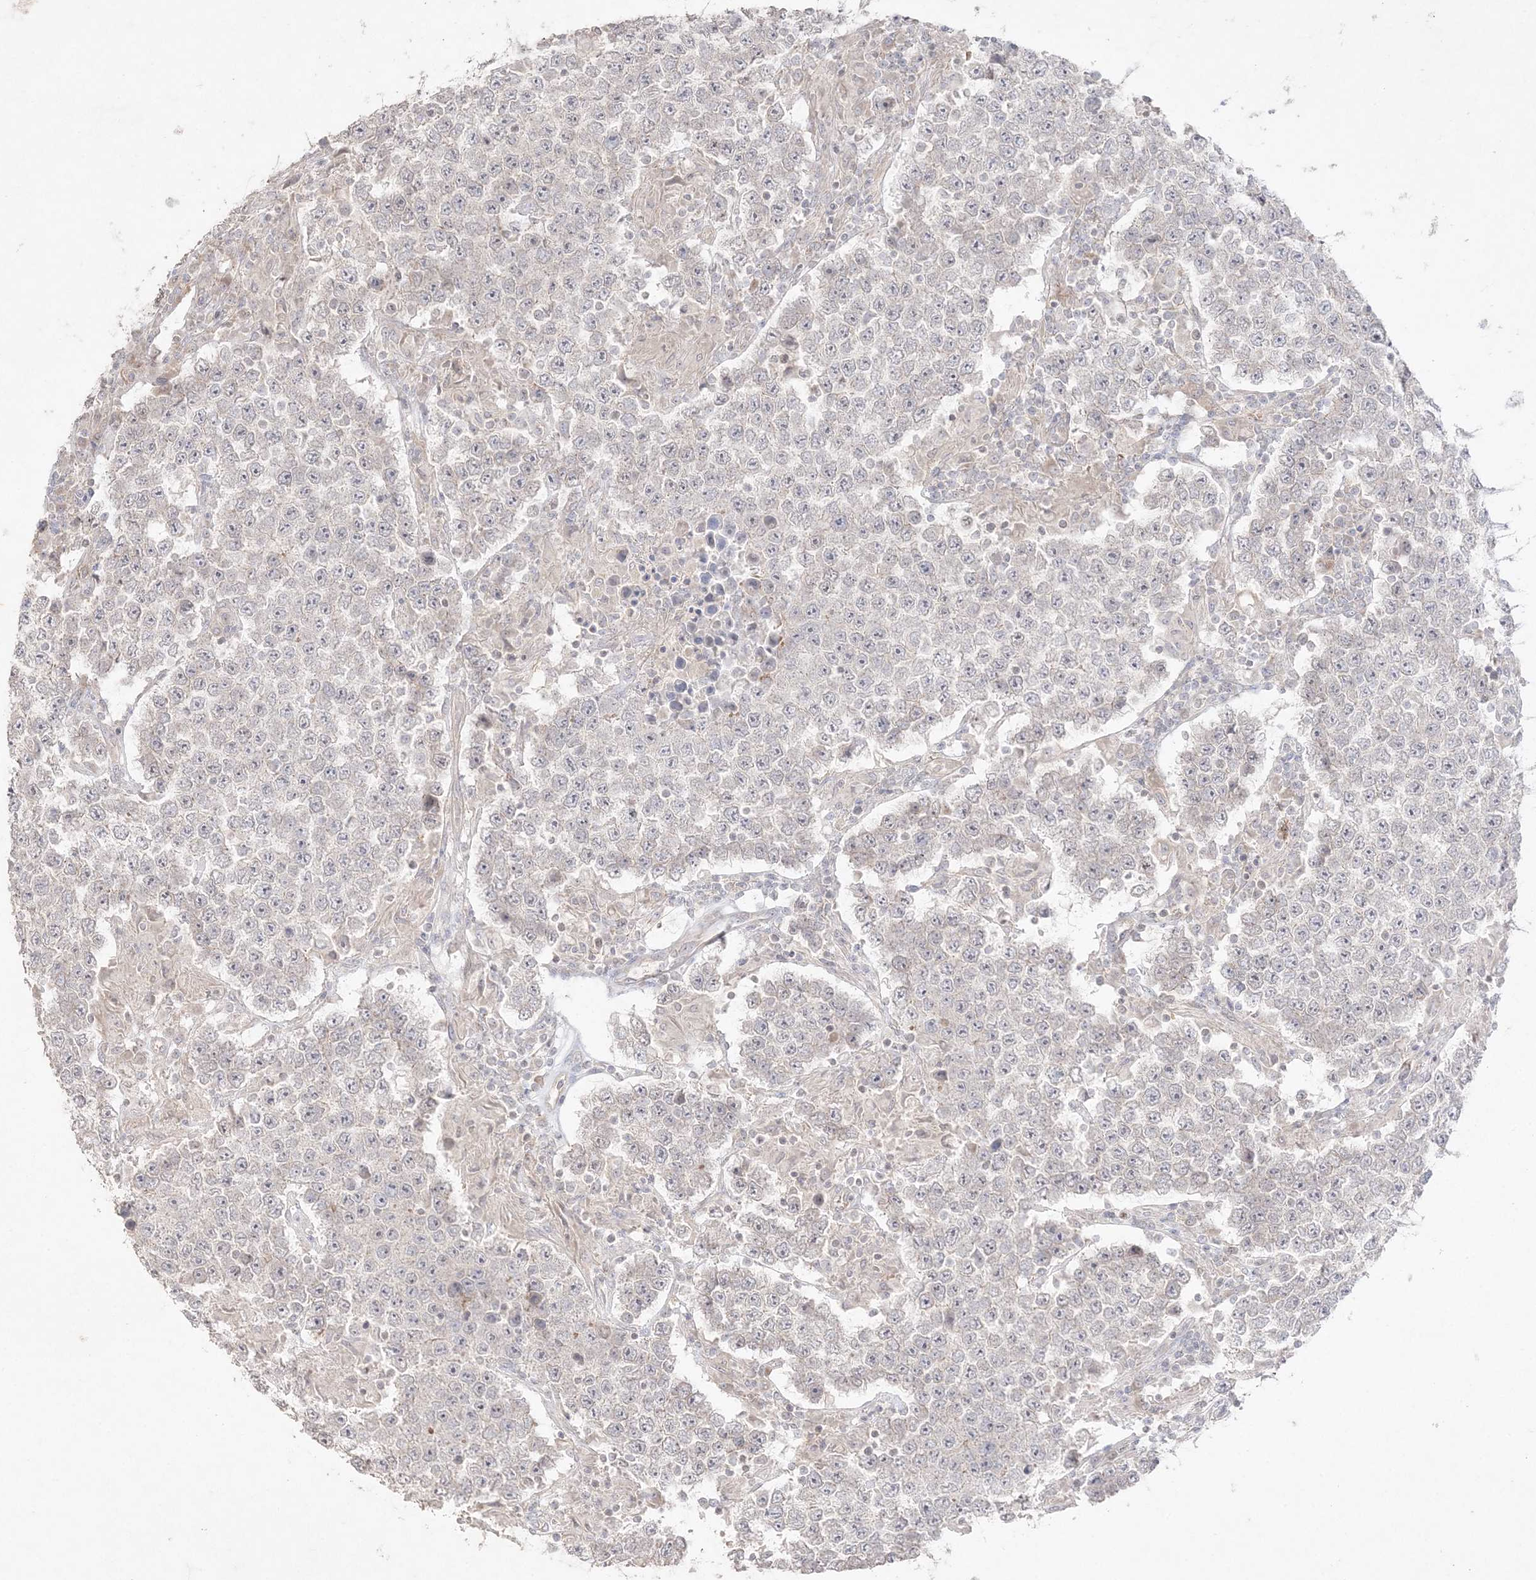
{"staining": {"intensity": "negative", "quantity": "none", "location": "none"}, "tissue": "testis cancer", "cell_type": "Tumor cells", "image_type": "cancer", "snomed": [{"axis": "morphology", "description": "Normal tissue, NOS"}, {"axis": "morphology", "description": "Urothelial carcinoma, High grade"}, {"axis": "morphology", "description": "Seminoma, NOS"}, {"axis": "morphology", "description": "Carcinoma, Embryonal, NOS"}, {"axis": "topography", "description": "Urinary bladder"}, {"axis": "topography", "description": "Testis"}], "caption": "This is an immunohistochemistry photomicrograph of human testis cancer (embryonal carcinoma). There is no expression in tumor cells.", "gene": "SH3BP4", "patient": {"sex": "male", "age": 41}}